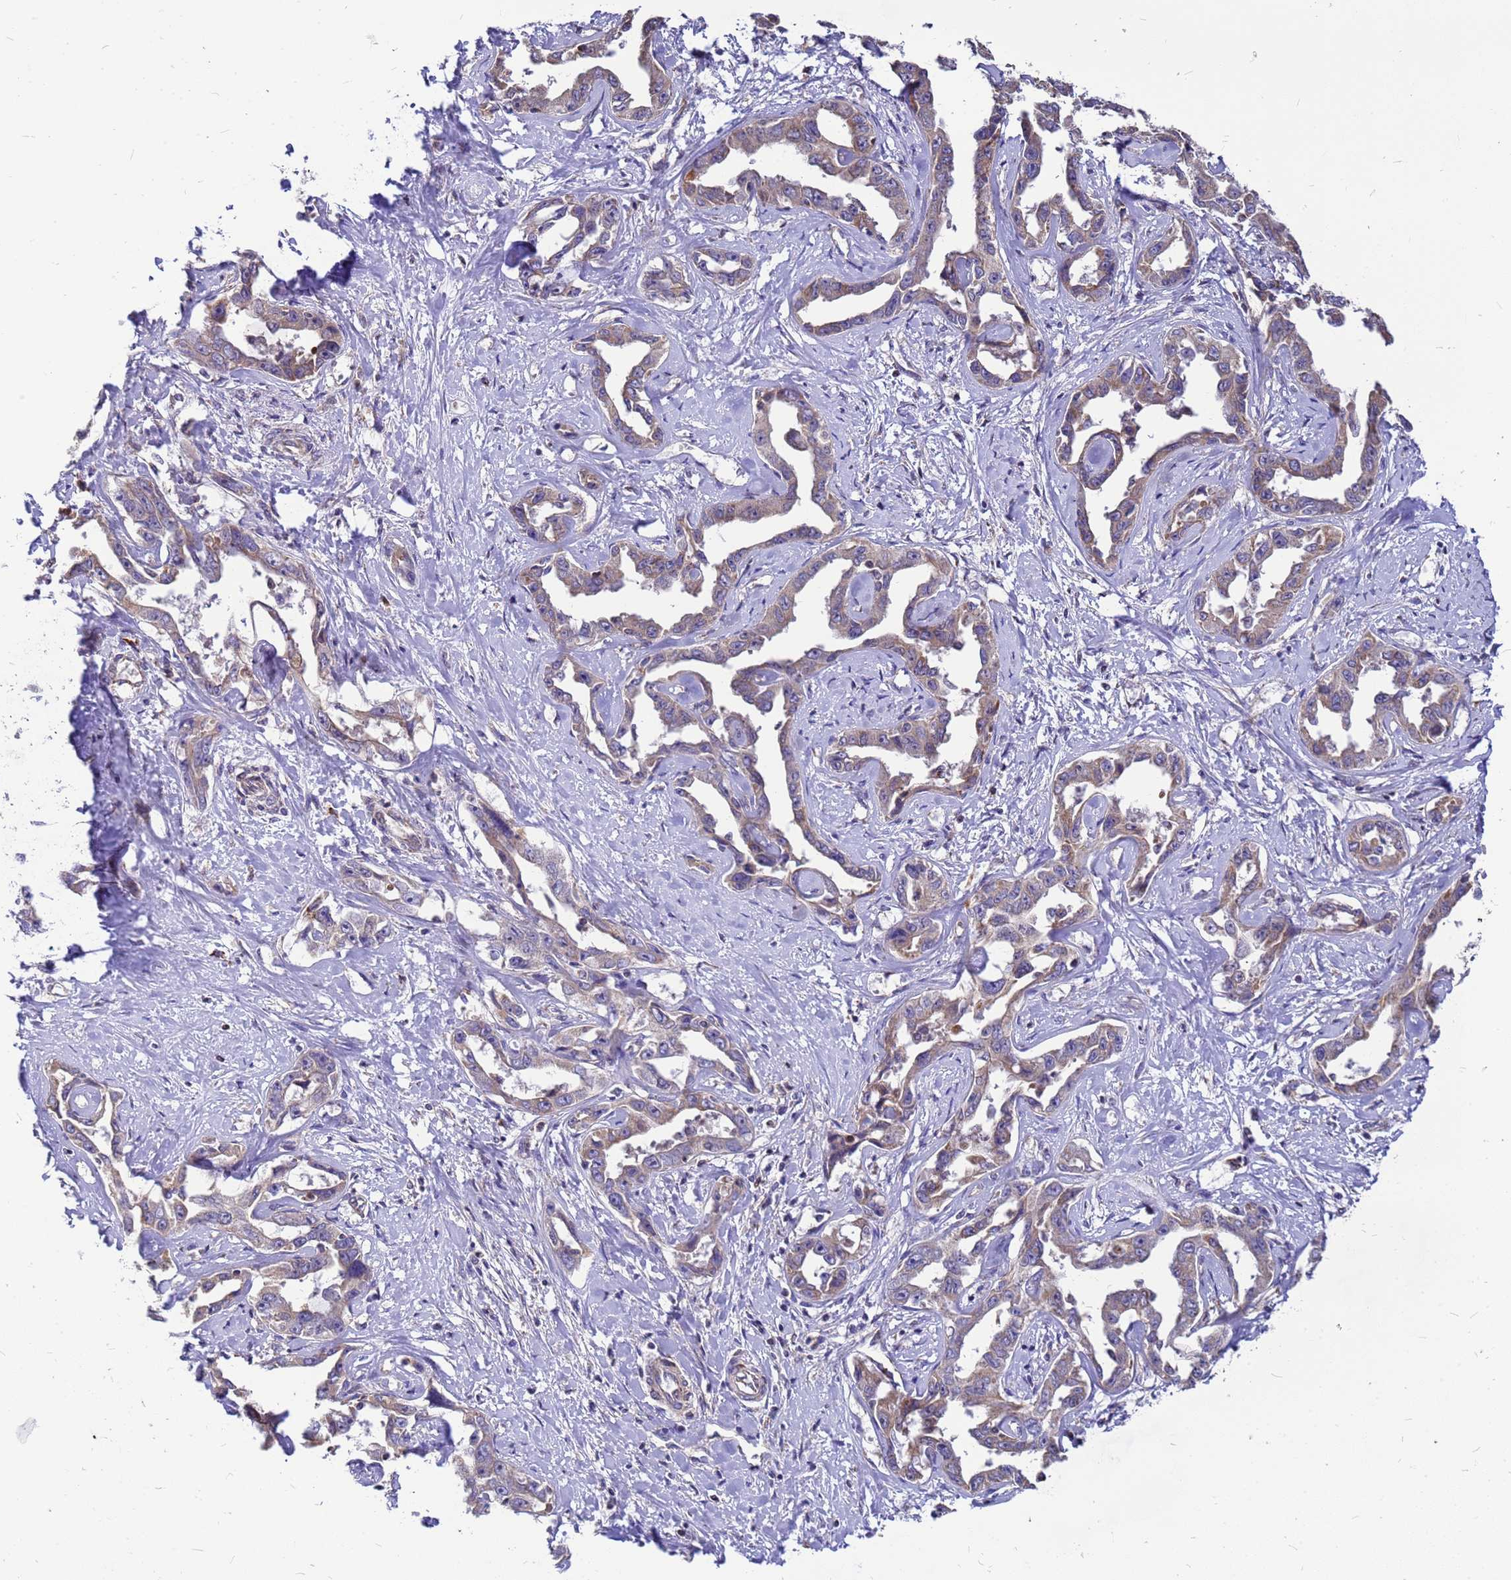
{"staining": {"intensity": "moderate", "quantity": "25%-75%", "location": "cytoplasmic/membranous"}, "tissue": "liver cancer", "cell_type": "Tumor cells", "image_type": "cancer", "snomed": [{"axis": "morphology", "description": "Cholangiocarcinoma"}, {"axis": "topography", "description": "Liver"}], "caption": "DAB immunohistochemical staining of liver cancer (cholangiocarcinoma) exhibits moderate cytoplasmic/membranous protein expression in approximately 25%-75% of tumor cells.", "gene": "CMC4", "patient": {"sex": "male", "age": 59}}